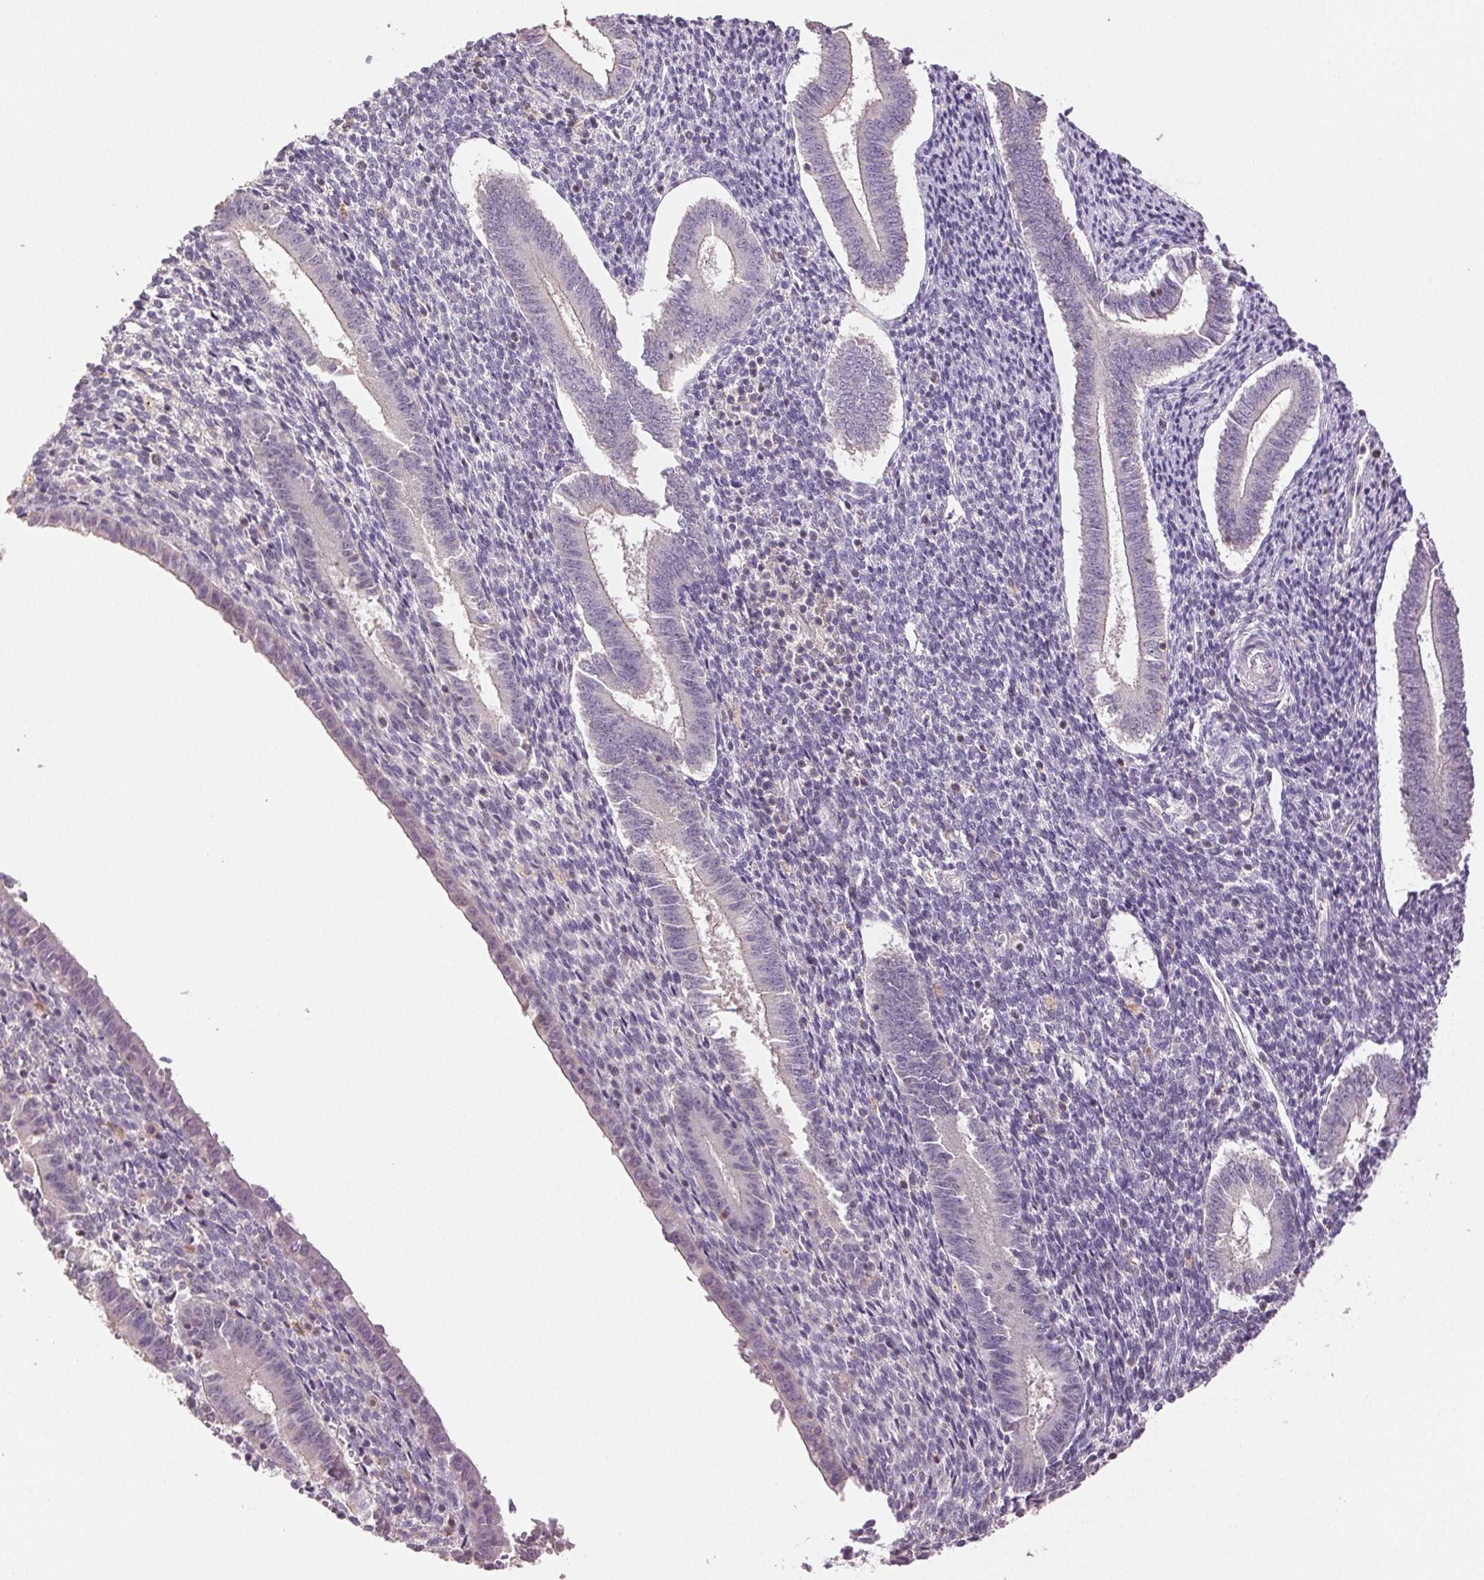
{"staining": {"intensity": "negative", "quantity": "none", "location": "none"}, "tissue": "endometrium", "cell_type": "Cells in endometrial stroma", "image_type": "normal", "snomed": [{"axis": "morphology", "description": "Normal tissue, NOS"}, {"axis": "topography", "description": "Endometrium"}], "caption": "Endometrium was stained to show a protein in brown. There is no significant staining in cells in endometrial stroma. Nuclei are stained in blue.", "gene": "TMEM253", "patient": {"sex": "female", "age": 25}}